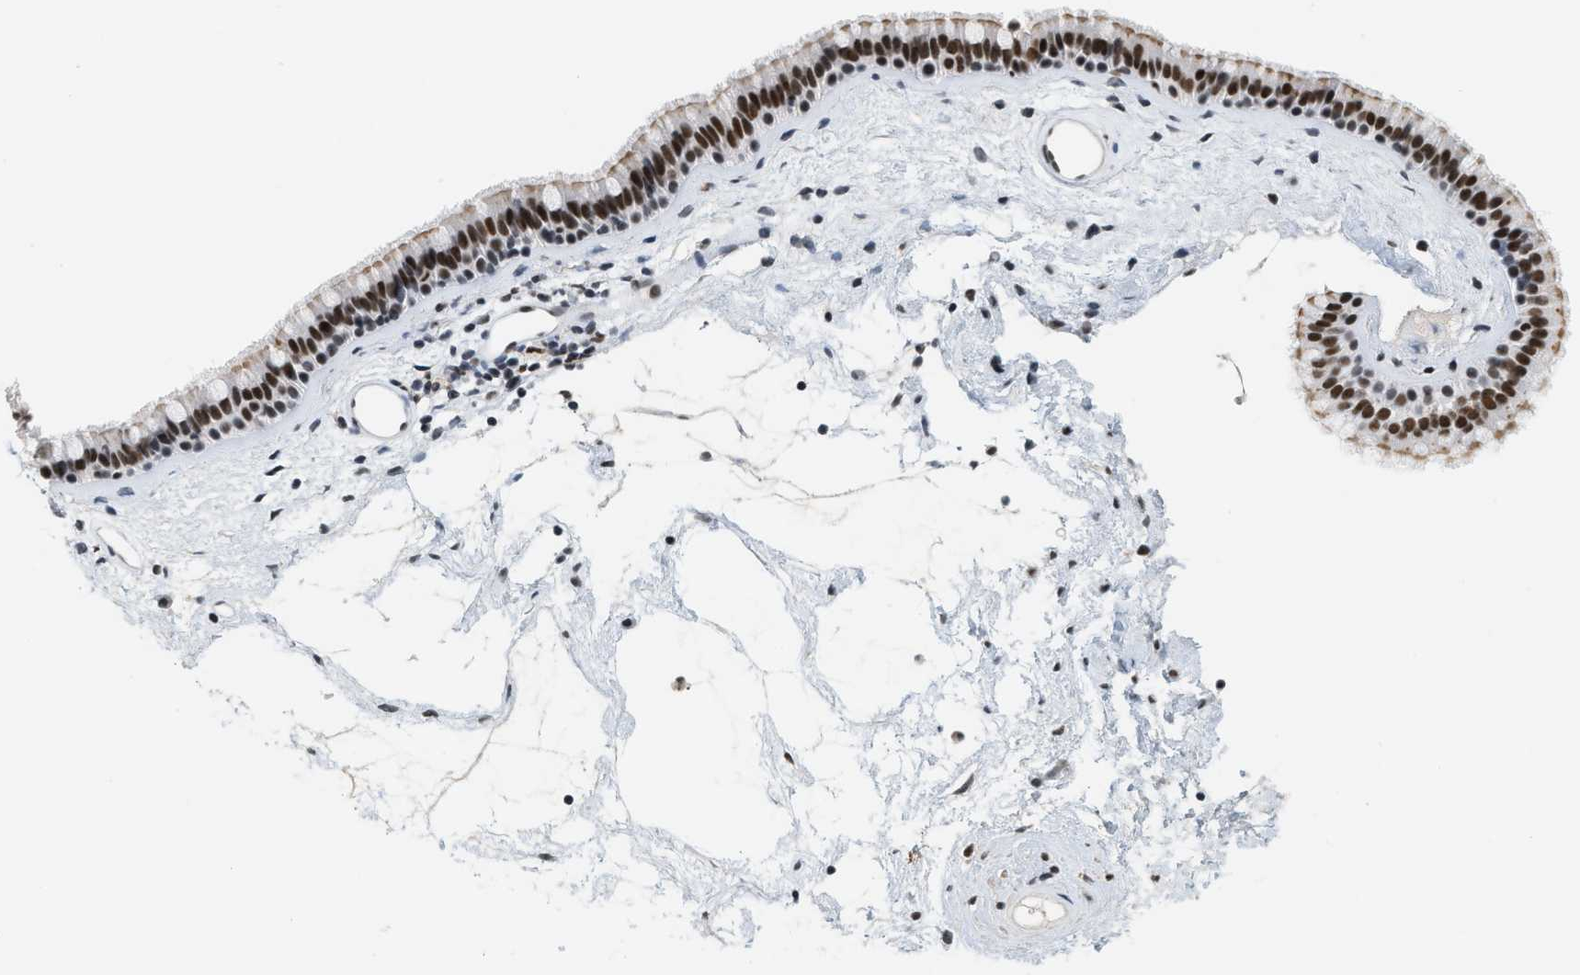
{"staining": {"intensity": "strong", "quantity": ">75%", "location": "nuclear"}, "tissue": "nasopharynx", "cell_type": "Respiratory epithelial cells", "image_type": "normal", "snomed": [{"axis": "morphology", "description": "Normal tissue, NOS"}, {"axis": "morphology", "description": "Inflammation, NOS"}, {"axis": "topography", "description": "Nasopharynx"}], "caption": "Immunohistochemistry (IHC) (DAB) staining of benign human nasopharynx reveals strong nuclear protein staining in approximately >75% of respiratory epithelial cells.", "gene": "SMARCB1", "patient": {"sex": "male", "age": 48}}